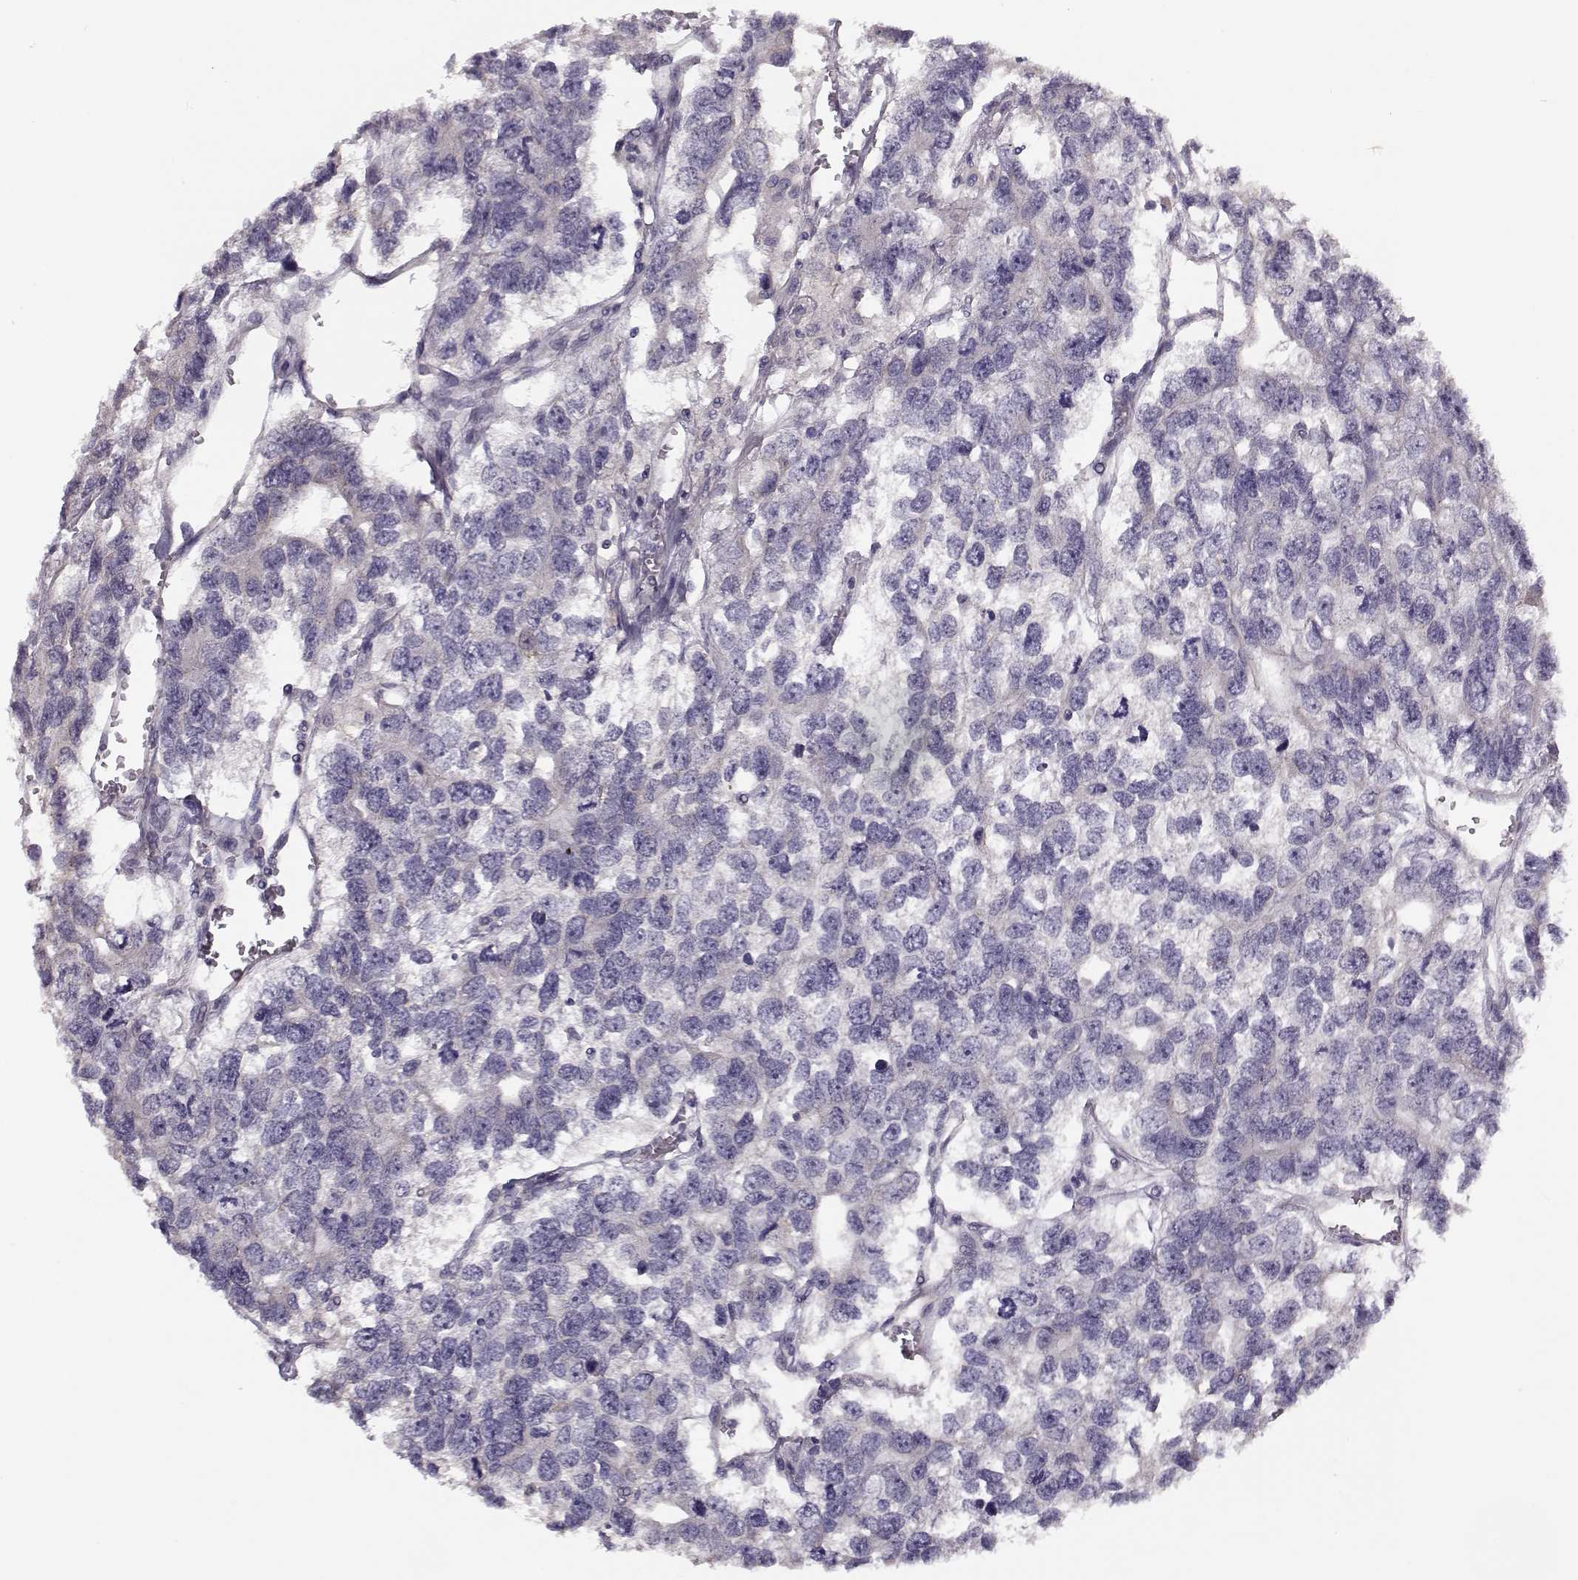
{"staining": {"intensity": "negative", "quantity": "none", "location": "none"}, "tissue": "testis cancer", "cell_type": "Tumor cells", "image_type": "cancer", "snomed": [{"axis": "morphology", "description": "Seminoma, NOS"}, {"axis": "topography", "description": "Testis"}], "caption": "A histopathology image of human seminoma (testis) is negative for staining in tumor cells. (DAB (3,3'-diaminobenzidine) immunohistochemistry (IHC) with hematoxylin counter stain).", "gene": "TMEM145", "patient": {"sex": "male", "age": 52}}